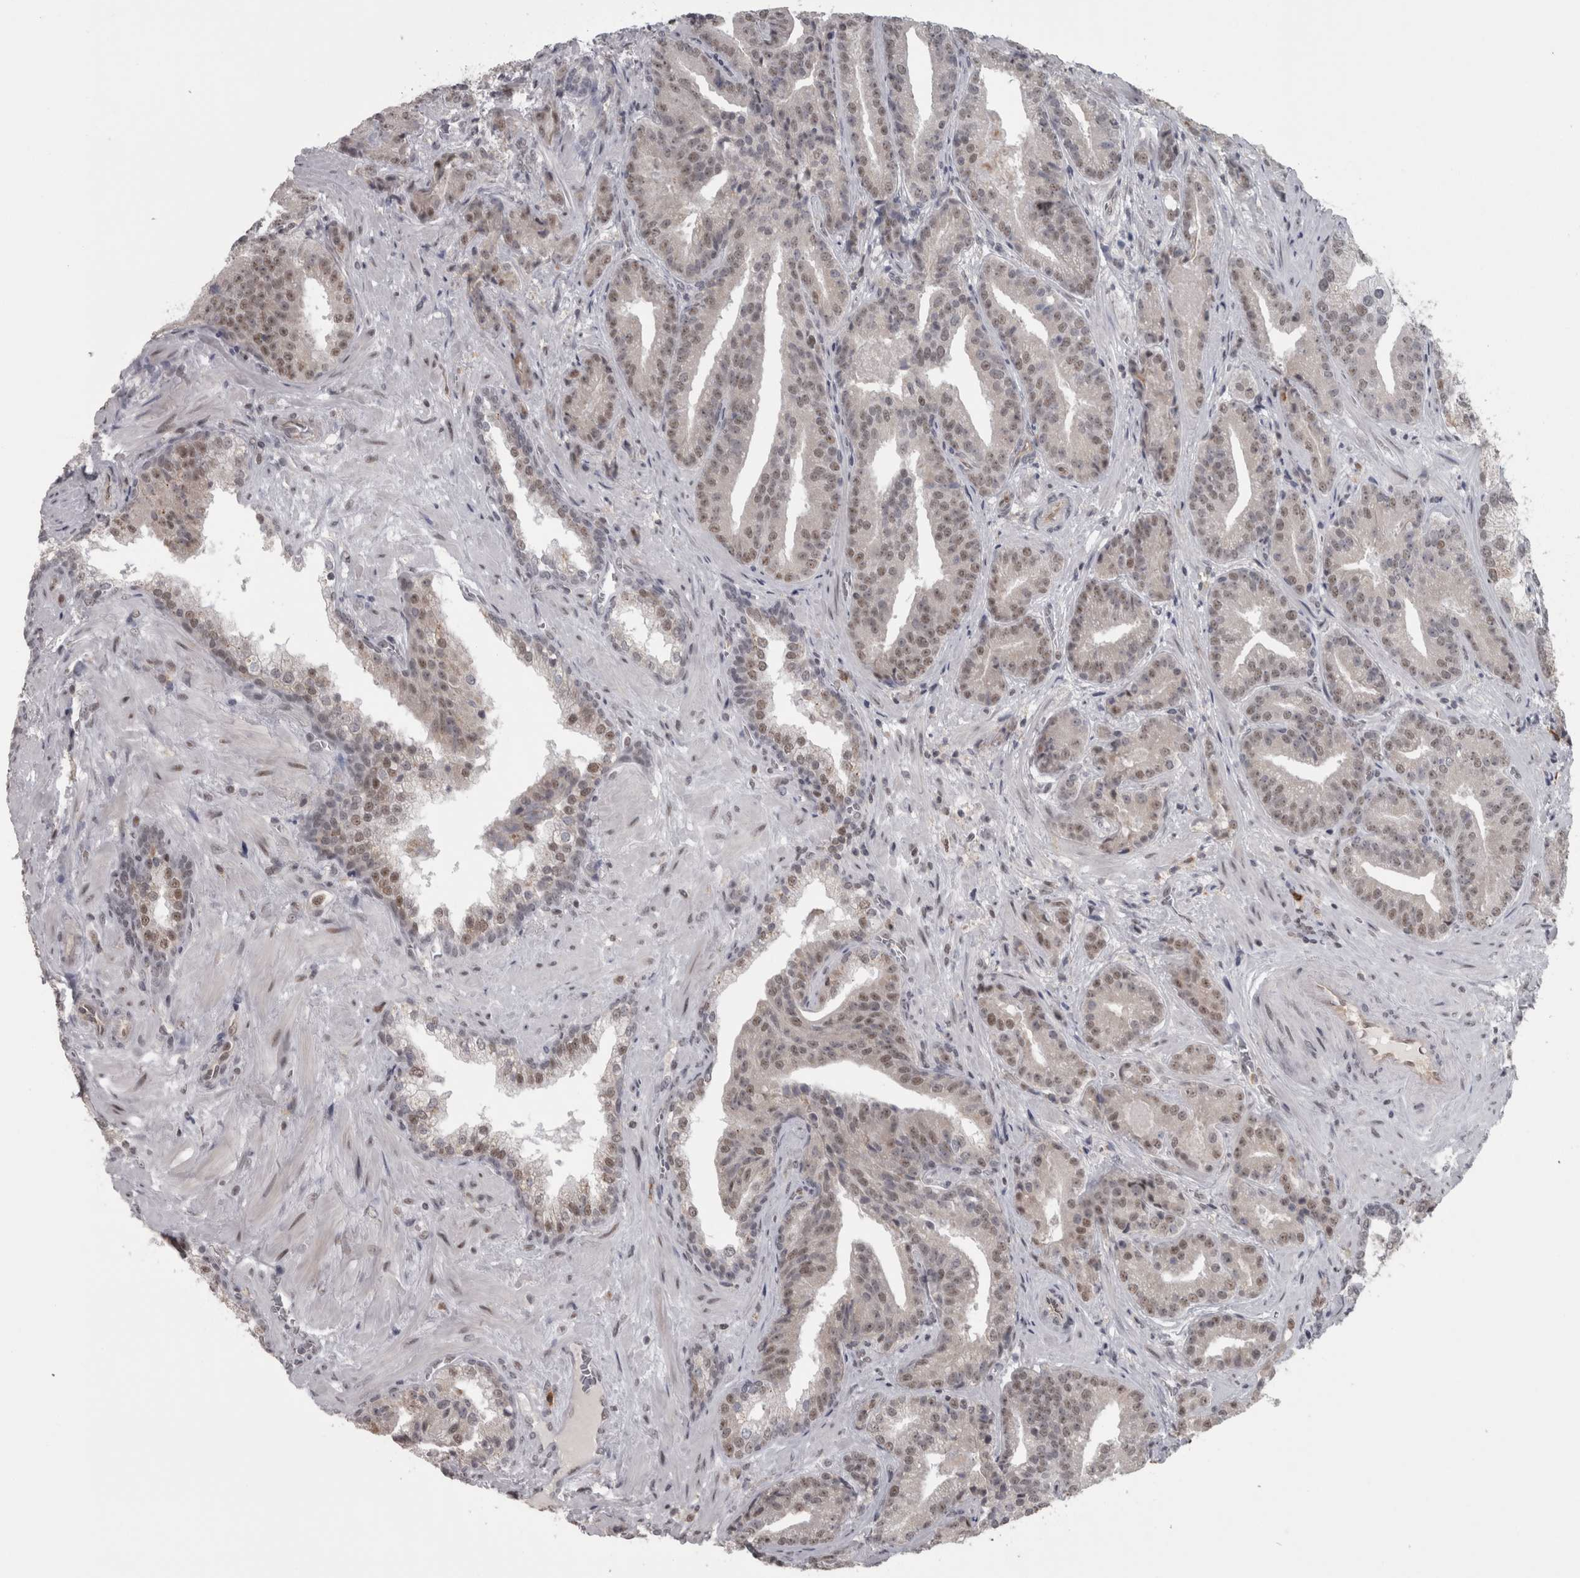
{"staining": {"intensity": "weak", "quantity": "25%-75%", "location": "nuclear"}, "tissue": "prostate cancer", "cell_type": "Tumor cells", "image_type": "cancer", "snomed": [{"axis": "morphology", "description": "Adenocarcinoma, Low grade"}, {"axis": "topography", "description": "Prostate"}], "caption": "Prostate cancer stained with a protein marker demonstrates weak staining in tumor cells.", "gene": "MICU3", "patient": {"sex": "male", "age": 67}}